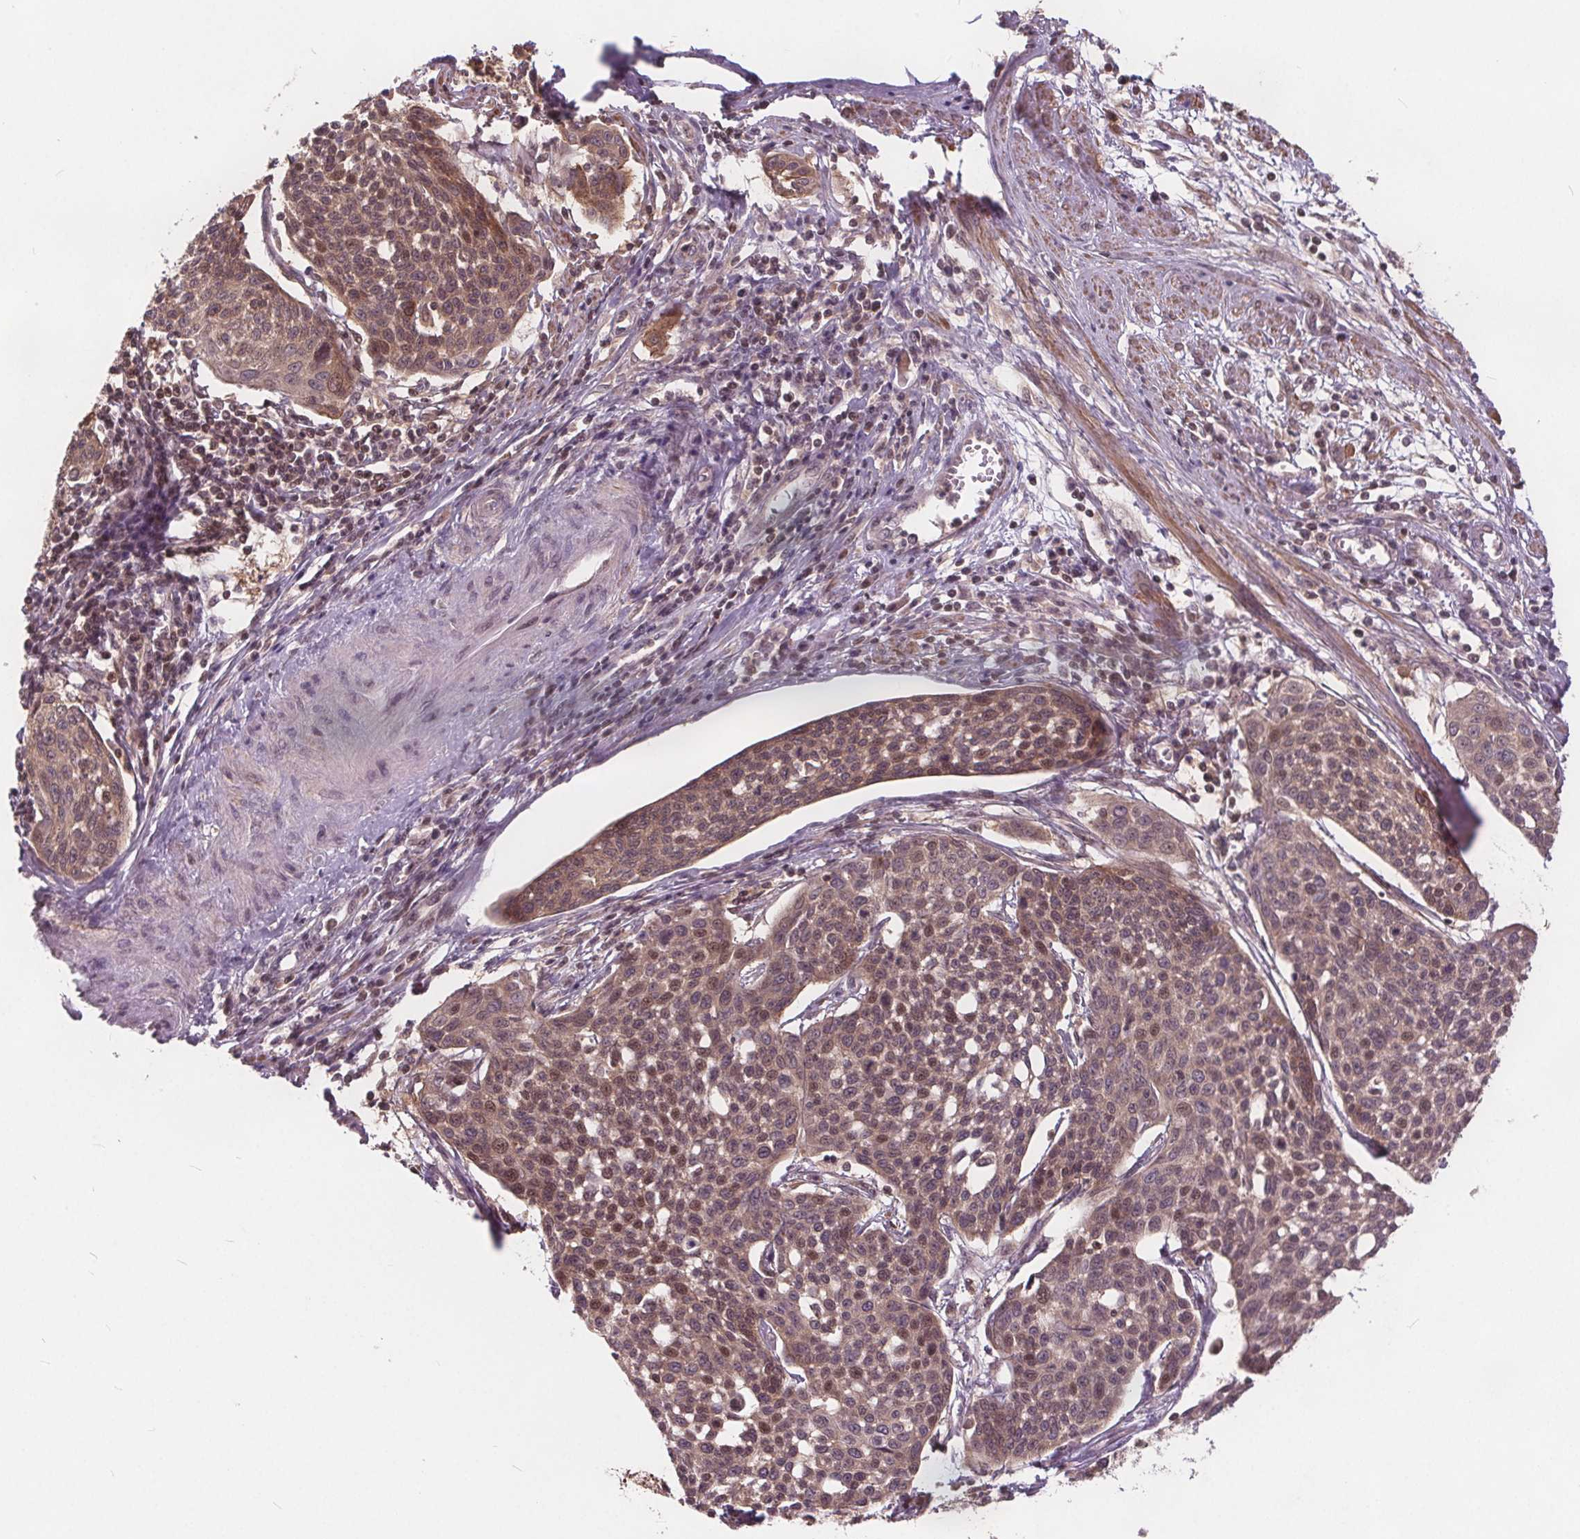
{"staining": {"intensity": "moderate", "quantity": "<25%", "location": "nuclear"}, "tissue": "cervical cancer", "cell_type": "Tumor cells", "image_type": "cancer", "snomed": [{"axis": "morphology", "description": "Squamous cell carcinoma, NOS"}, {"axis": "topography", "description": "Cervix"}], "caption": "Cervical cancer (squamous cell carcinoma) tissue reveals moderate nuclear staining in about <25% of tumor cells The protein of interest is shown in brown color, while the nuclei are stained blue.", "gene": "HIF1AN", "patient": {"sex": "female", "age": 34}}